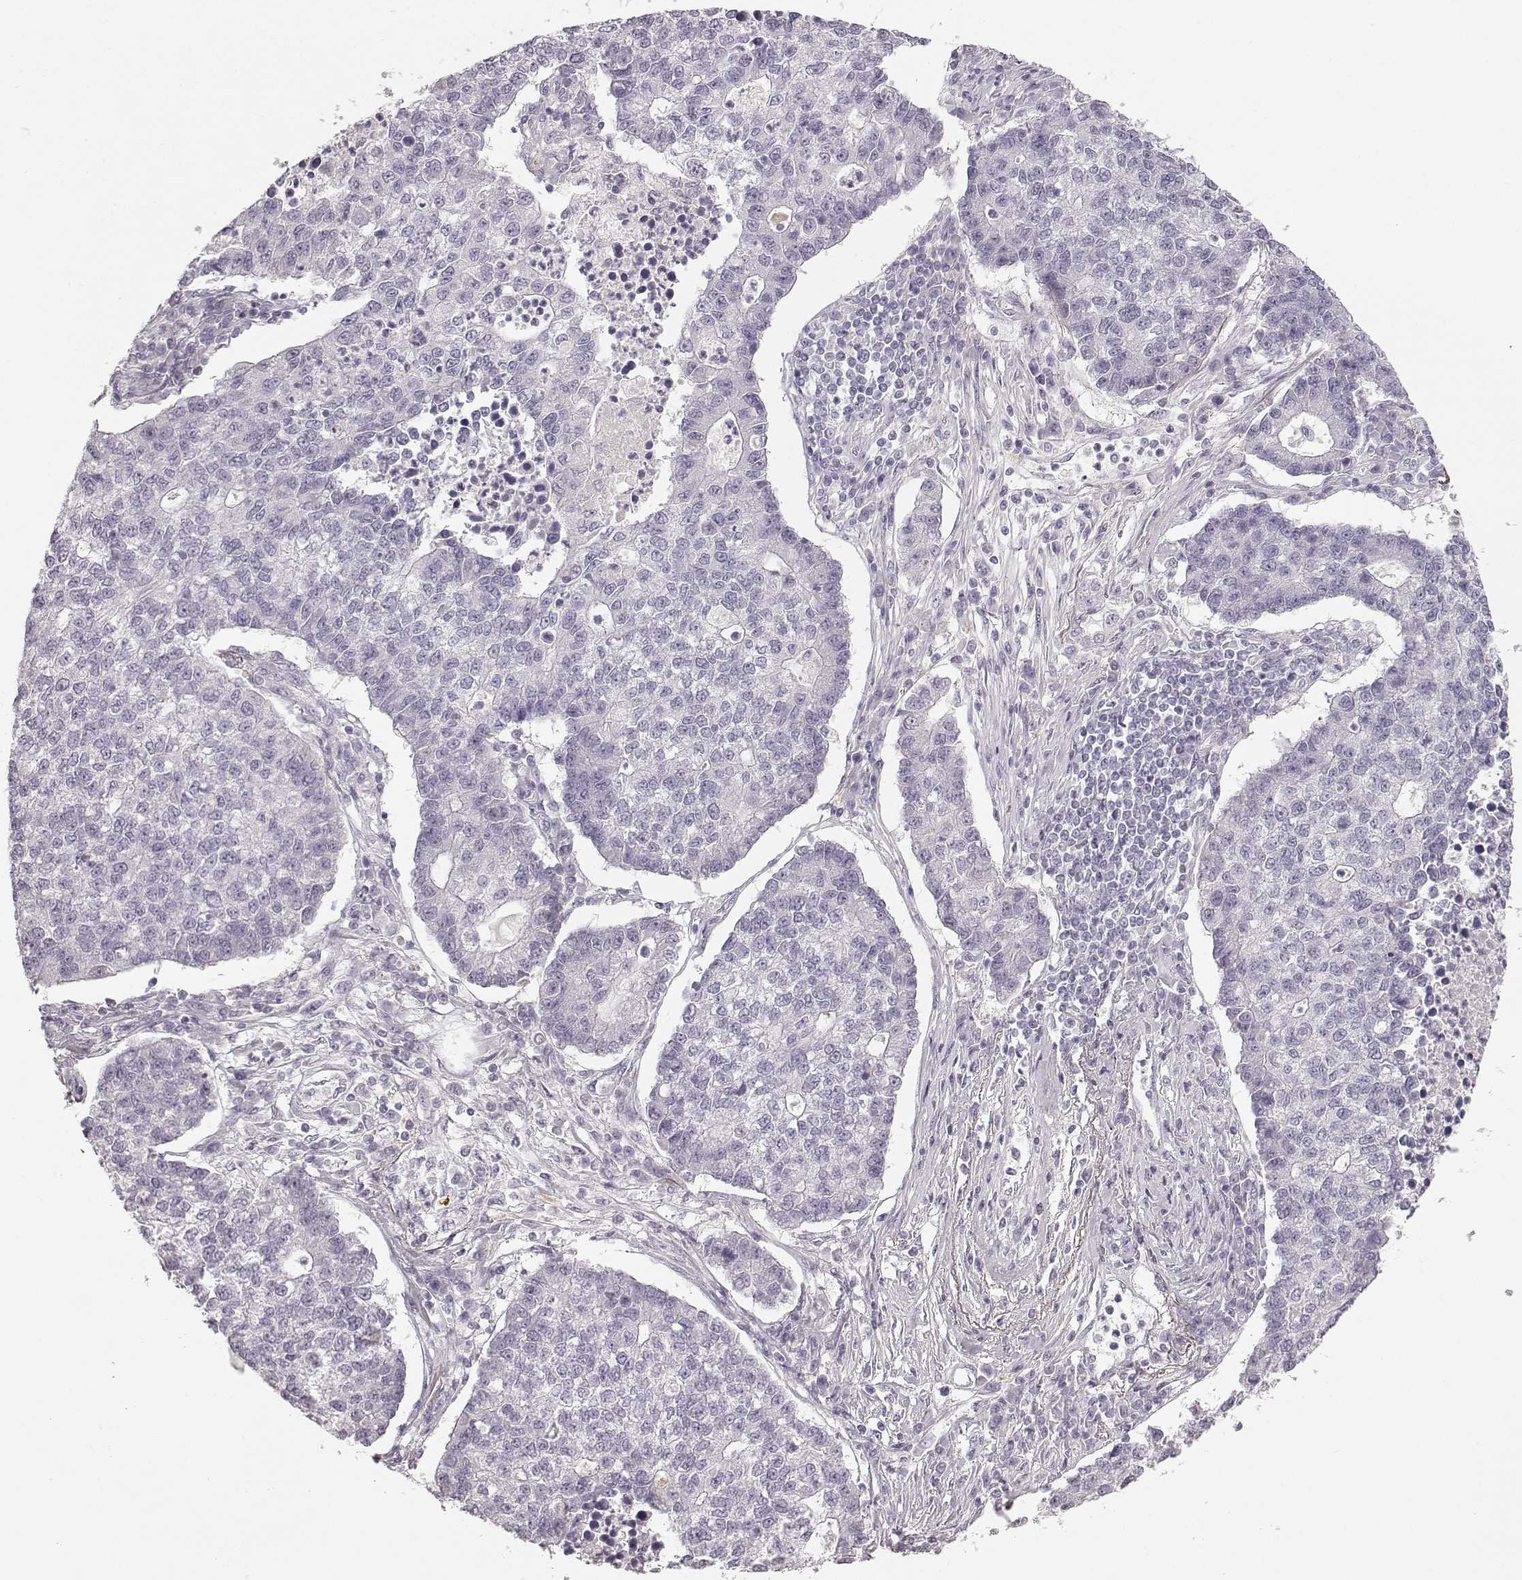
{"staining": {"intensity": "negative", "quantity": "none", "location": "none"}, "tissue": "lung cancer", "cell_type": "Tumor cells", "image_type": "cancer", "snomed": [{"axis": "morphology", "description": "Adenocarcinoma, NOS"}, {"axis": "topography", "description": "Lung"}], "caption": "Tumor cells show no significant staining in adenocarcinoma (lung).", "gene": "KIAA0319", "patient": {"sex": "male", "age": 57}}